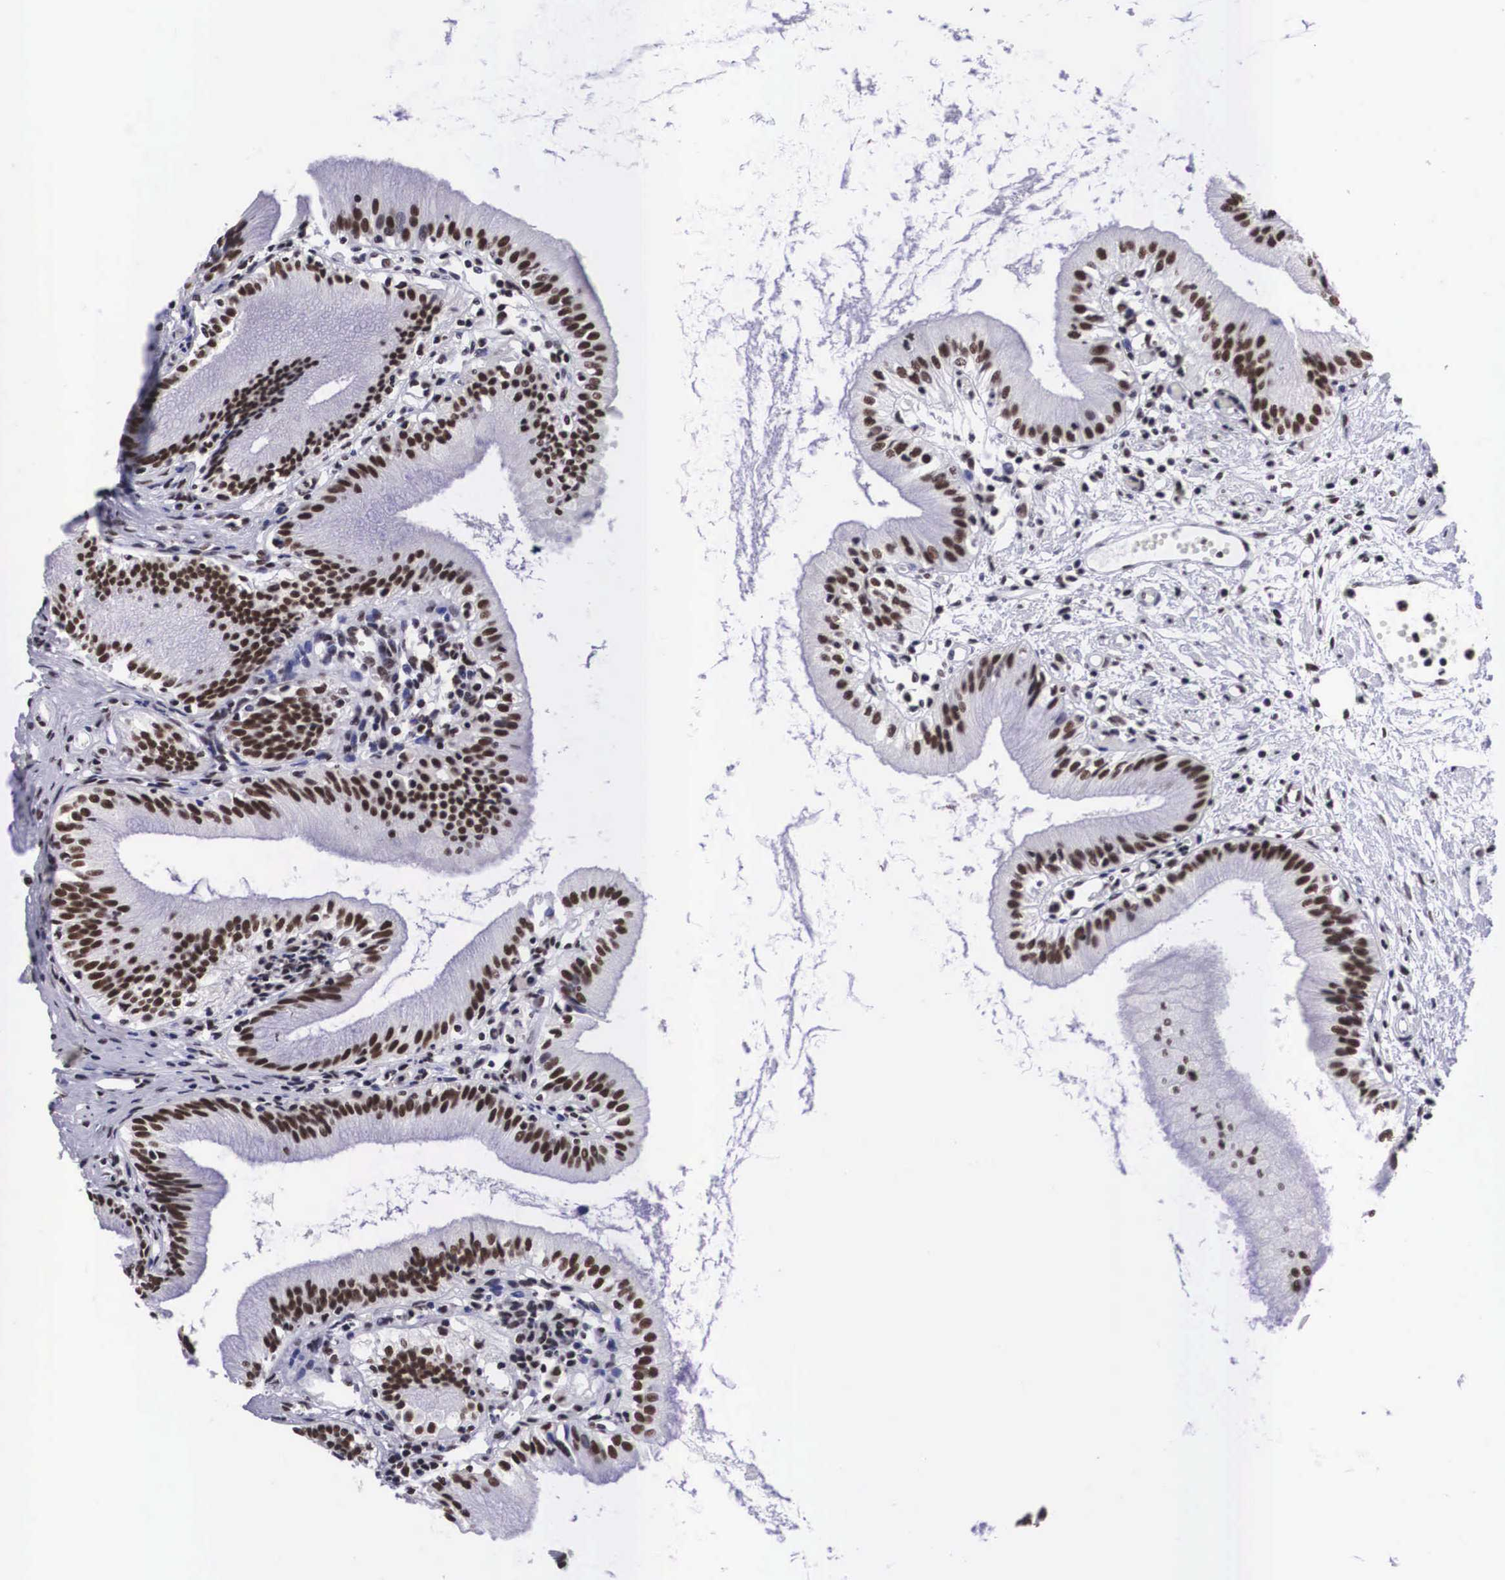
{"staining": {"intensity": "strong", "quantity": ">75%", "location": "nuclear"}, "tissue": "gallbladder", "cell_type": "Glandular cells", "image_type": "normal", "snomed": [{"axis": "morphology", "description": "Normal tissue, NOS"}, {"axis": "topography", "description": "Gallbladder"}], "caption": "About >75% of glandular cells in benign gallbladder reveal strong nuclear protein expression as visualized by brown immunohistochemical staining.", "gene": "SF3A1", "patient": {"sex": "male", "age": 58}}